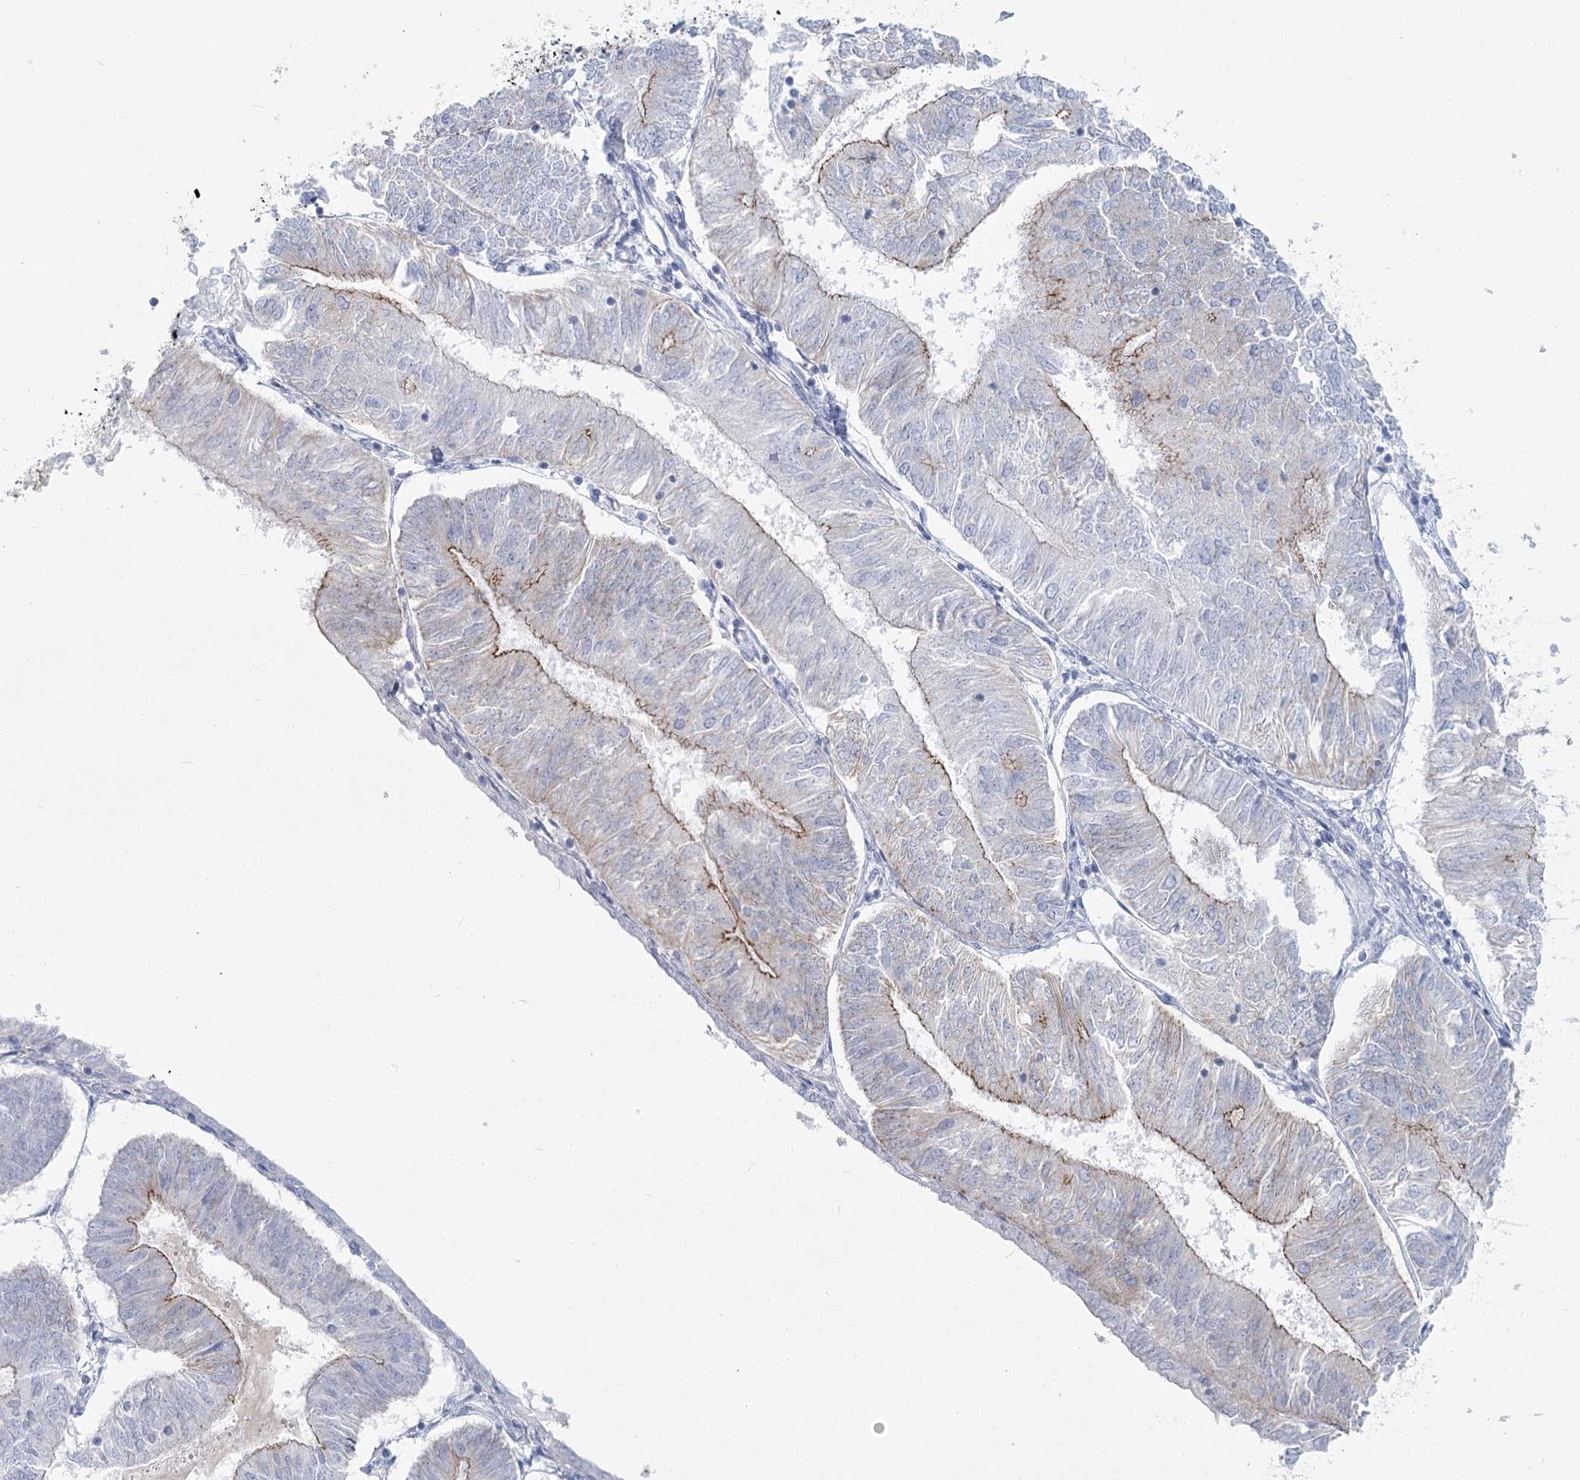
{"staining": {"intensity": "weak", "quantity": "<25%", "location": "cytoplasmic/membranous"}, "tissue": "endometrial cancer", "cell_type": "Tumor cells", "image_type": "cancer", "snomed": [{"axis": "morphology", "description": "Adenocarcinoma, NOS"}, {"axis": "topography", "description": "Endometrium"}], "caption": "DAB (3,3'-diaminobenzidine) immunohistochemical staining of adenocarcinoma (endometrial) displays no significant positivity in tumor cells.", "gene": "IFIT5", "patient": {"sex": "female", "age": 58}}